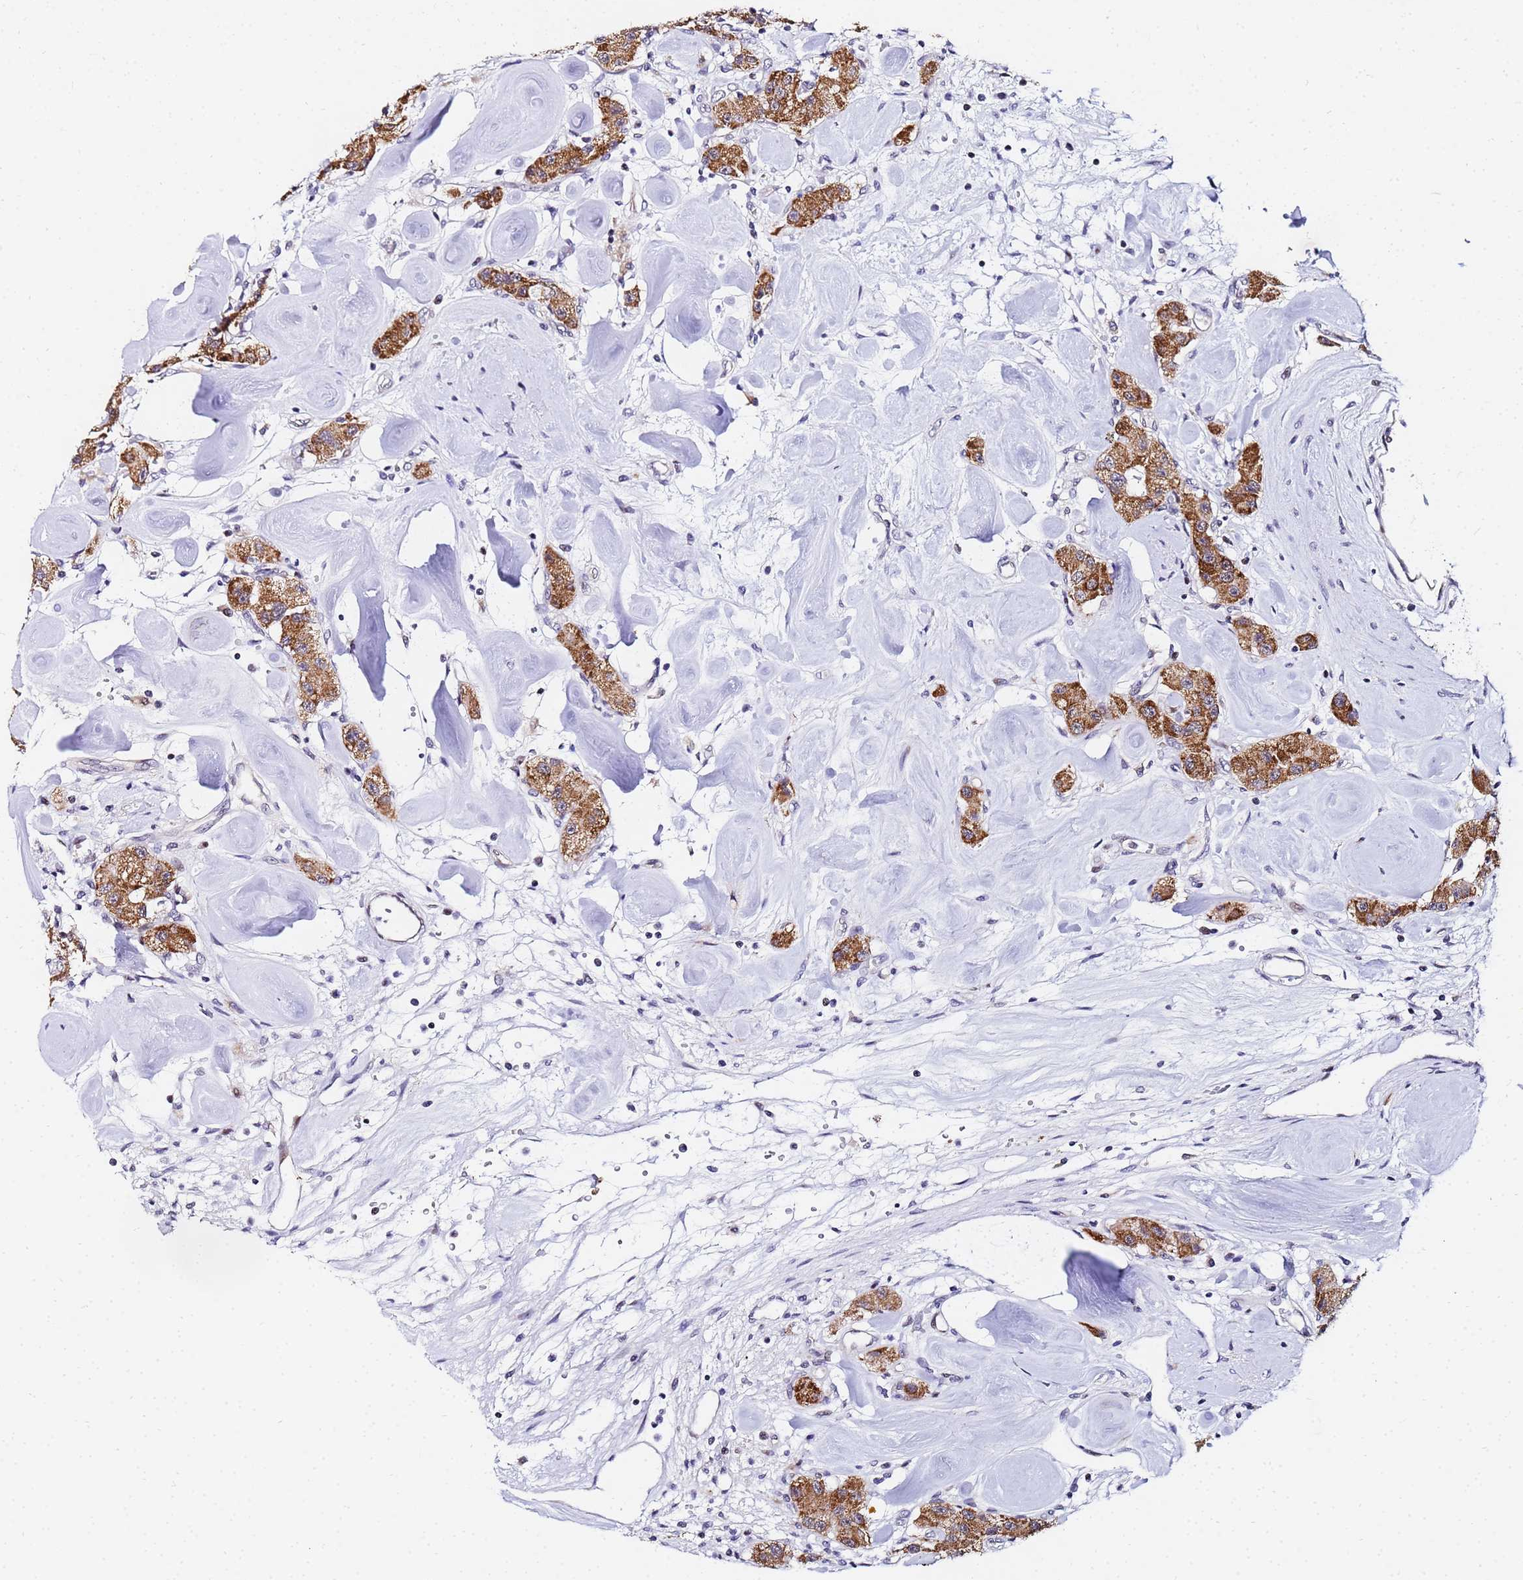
{"staining": {"intensity": "moderate", "quantity": ">75%", "location": "cytoplasmic/membranous"}, "tissue": "carcinoid", "cell_type": "Tumor cells", "image_type": "cancer", "snomed": [{"axis": "morphology", "description": "Carcinoid, malignant, NOS"}, {"axis": "topography", "description": "Pancreas"}], "caption": "Immunohistochemical staining of human malignant carcinoid demonstrates medium levels of moderate cytoplasmic/membranous staining in about >75% of tumor cells.", "gene": "CKMT1A", "patient": {"sex": "male", "age": 41}}